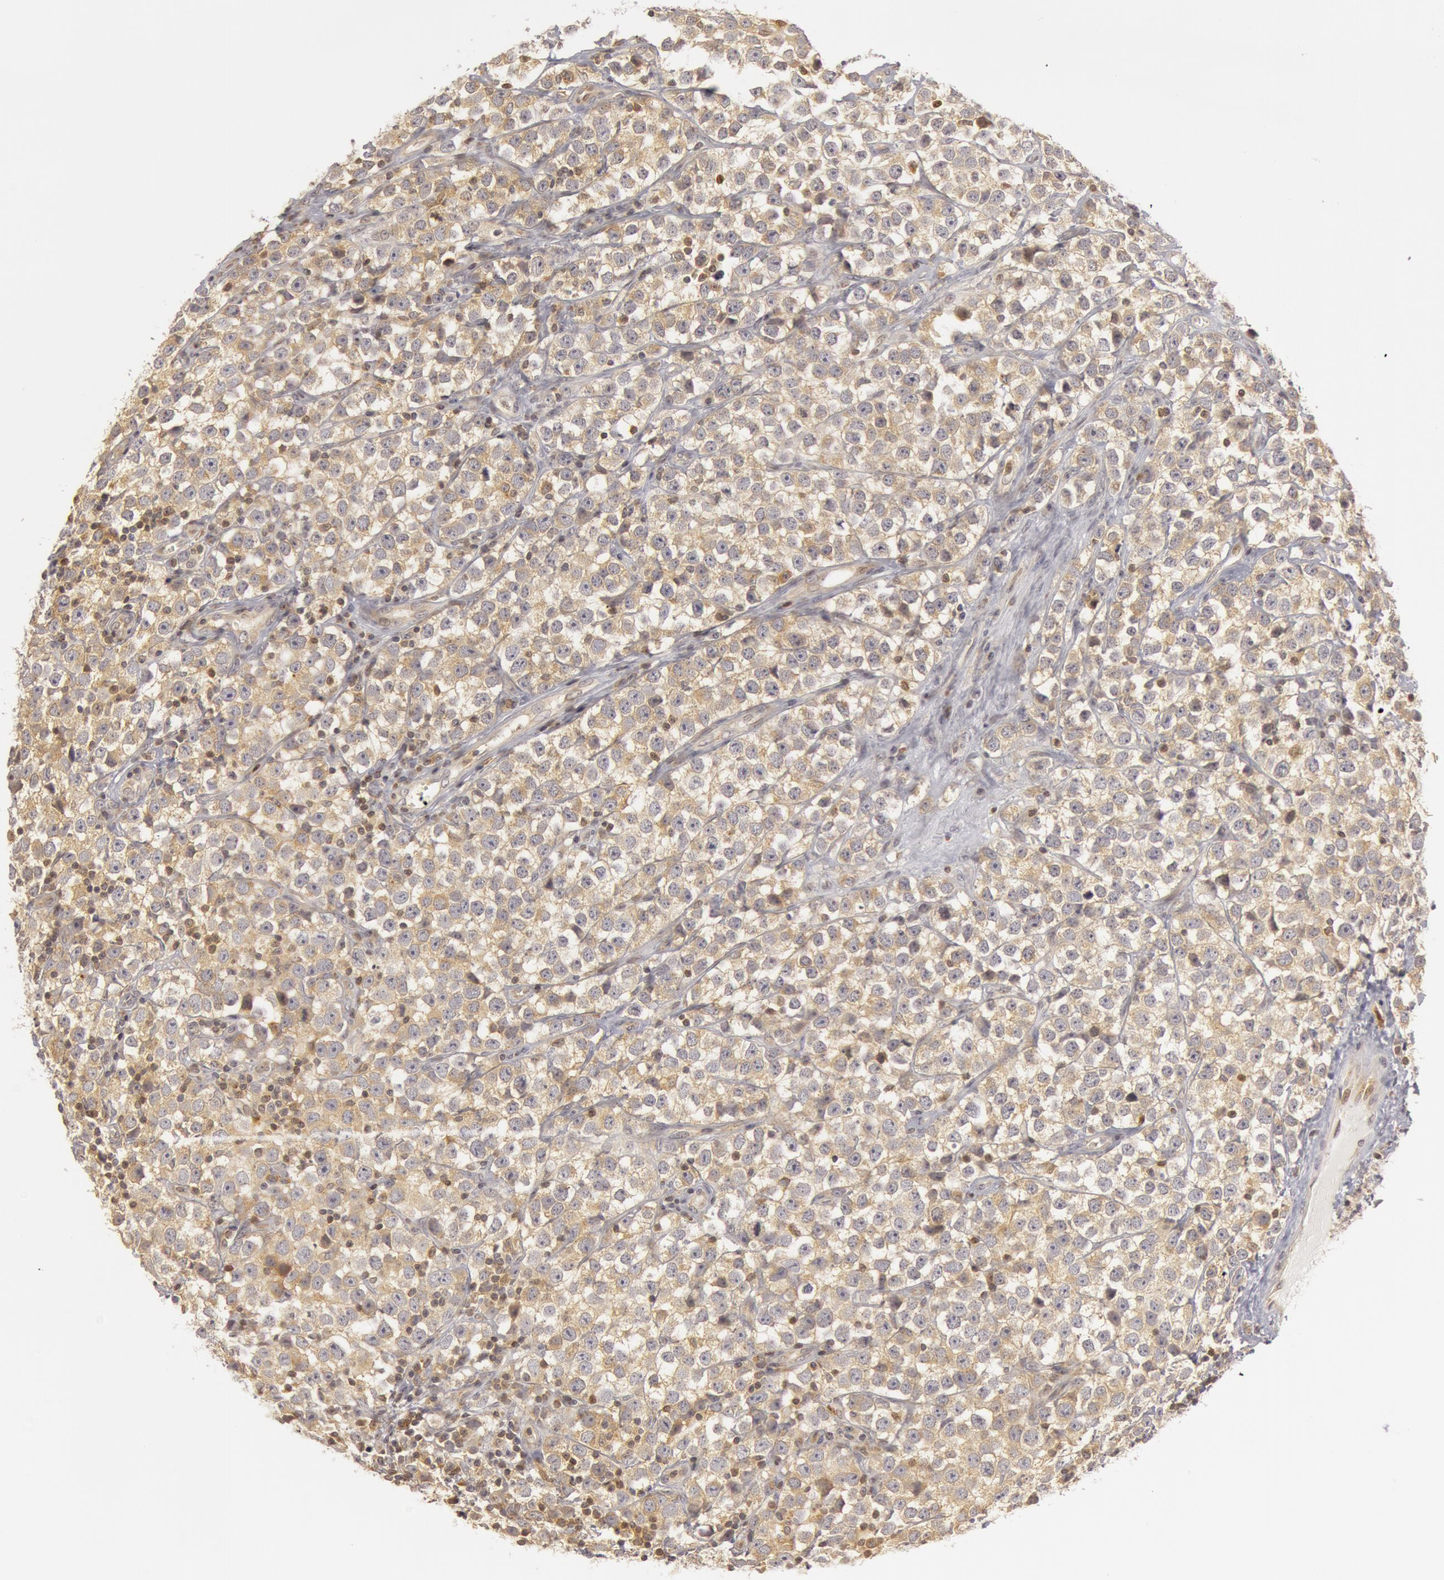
{"staining": {"intensity": "negative", "quantity": "none", "location": "none"}, "tissue": "testis cancer", "cell_type": "Tumor cells", "image_type": "cancer", "snomed": [{"axis": "morphology", "description": "Seminoma, NOS"}, {"axis": "topography", "description": "Testis"}], "caption": "The immunohistochemistry photomicrograph has no significant expression in tumor cells of testis cancer (seminoma) tissue.", "gene": "OASL", "patient": {"sex": "male", "age": 25}}